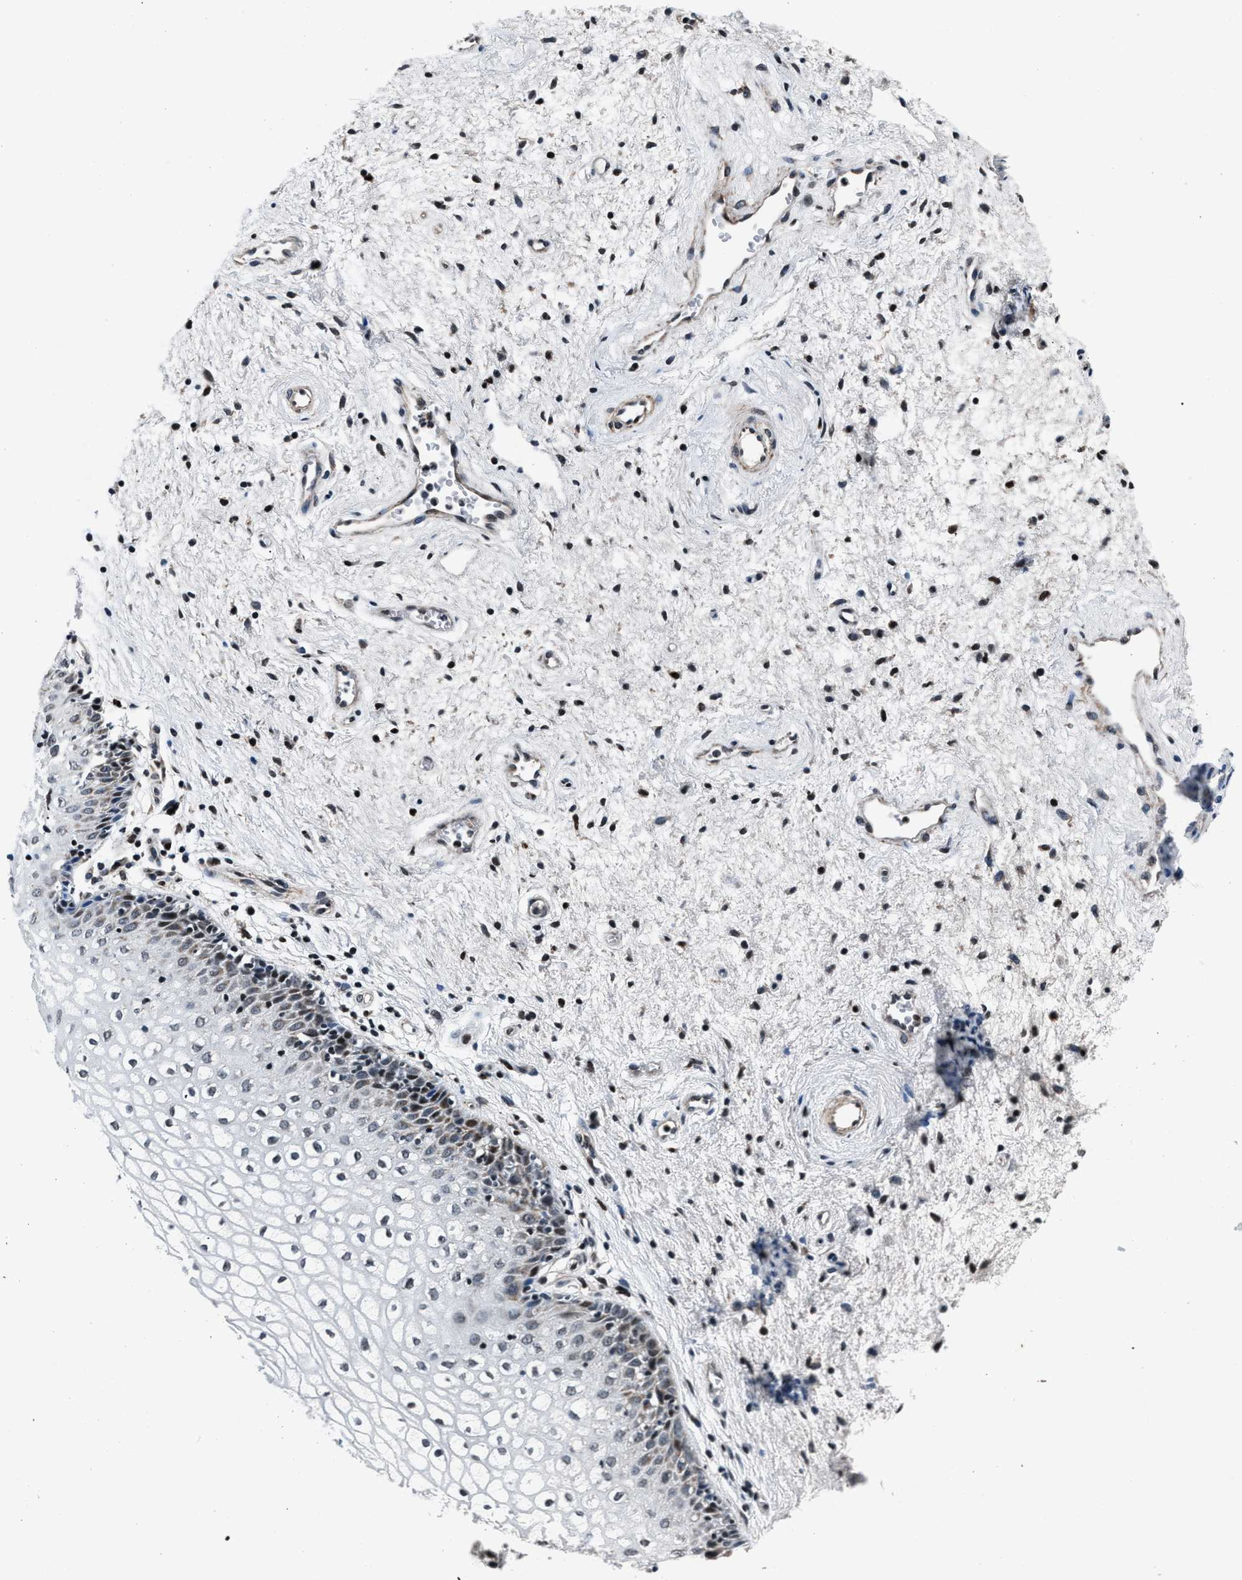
{"staining": {"intensity": "negative", "quantity": "none", "location": "none"}, "tissue": "vagina", "cell_type": "Squamous epithelial cells", "image_type": "normal", "snomed": [{"axis": "morphology", "description": "Normal tissue, NOS"}, {"axis": "topography", "description": "Vagina"}], "caption": "A micrograph of vagina stained for a protein displays no brown staining in squamous epithelial cells.", "gene": "PRRC2B", "patient": {"sex": "female", "age": 34}}